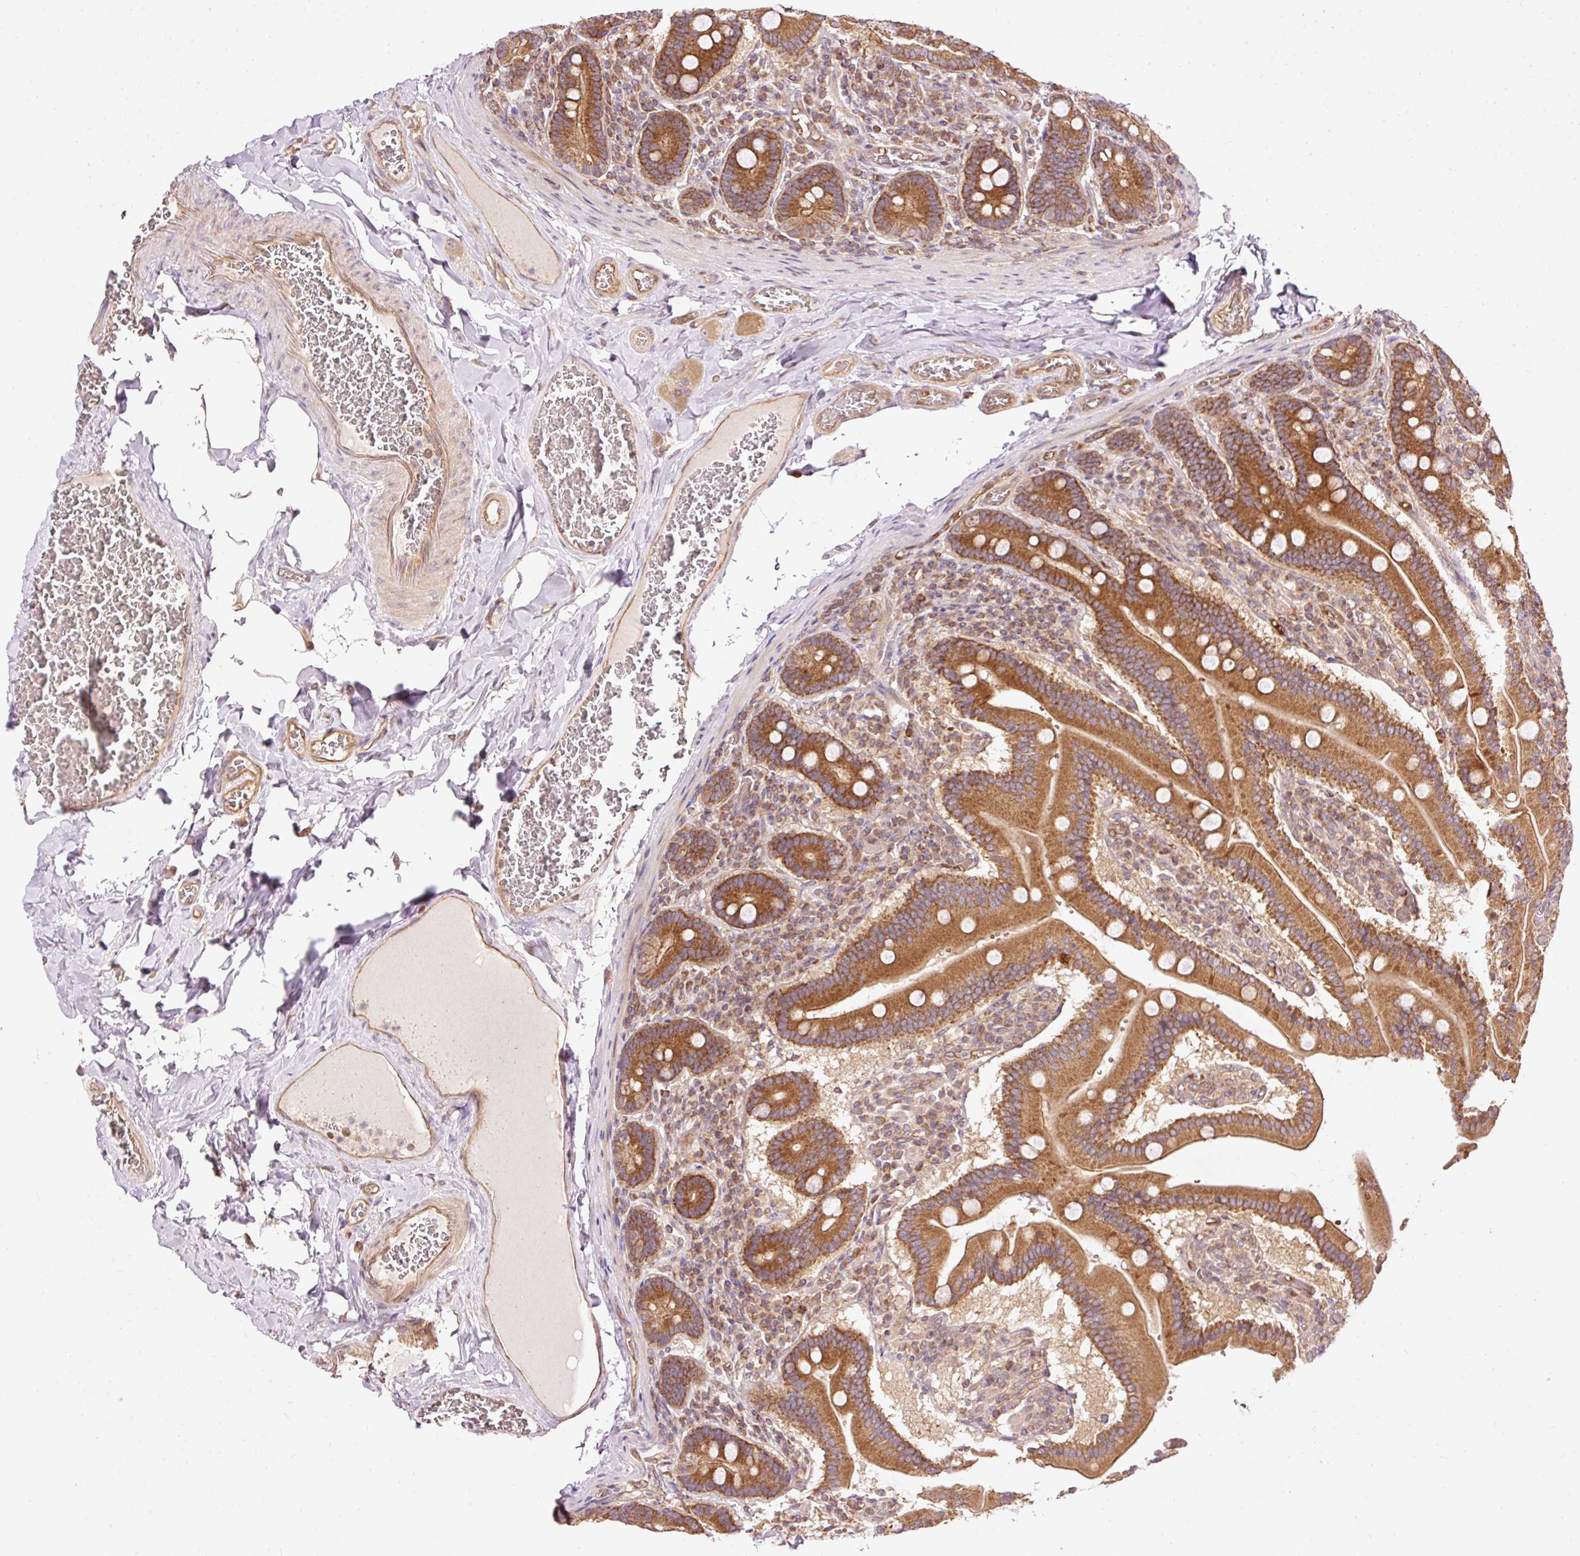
{"staining": {"intensity": "moderate", "quantity": ">75%", "location": "cytoplasmic/membranous"}, "tissue": "duodenum", "cell_type": "Glandular cells", "image_type": "normal", "snomed": [{"axis": "morphology", "description": "Normal tissue, NOS"}, {"axis": "topography", "description": "Duodenum"}], "caption": "DAB immunohistochemical staining of unremarkable duodenum displays moderate cytoplasmic/membranous protein staining in about >75% of glandular cells. Nuclei are stained in blue.", "gene": "ADCY4", "patient": {"sex": "female", "age": 62}}